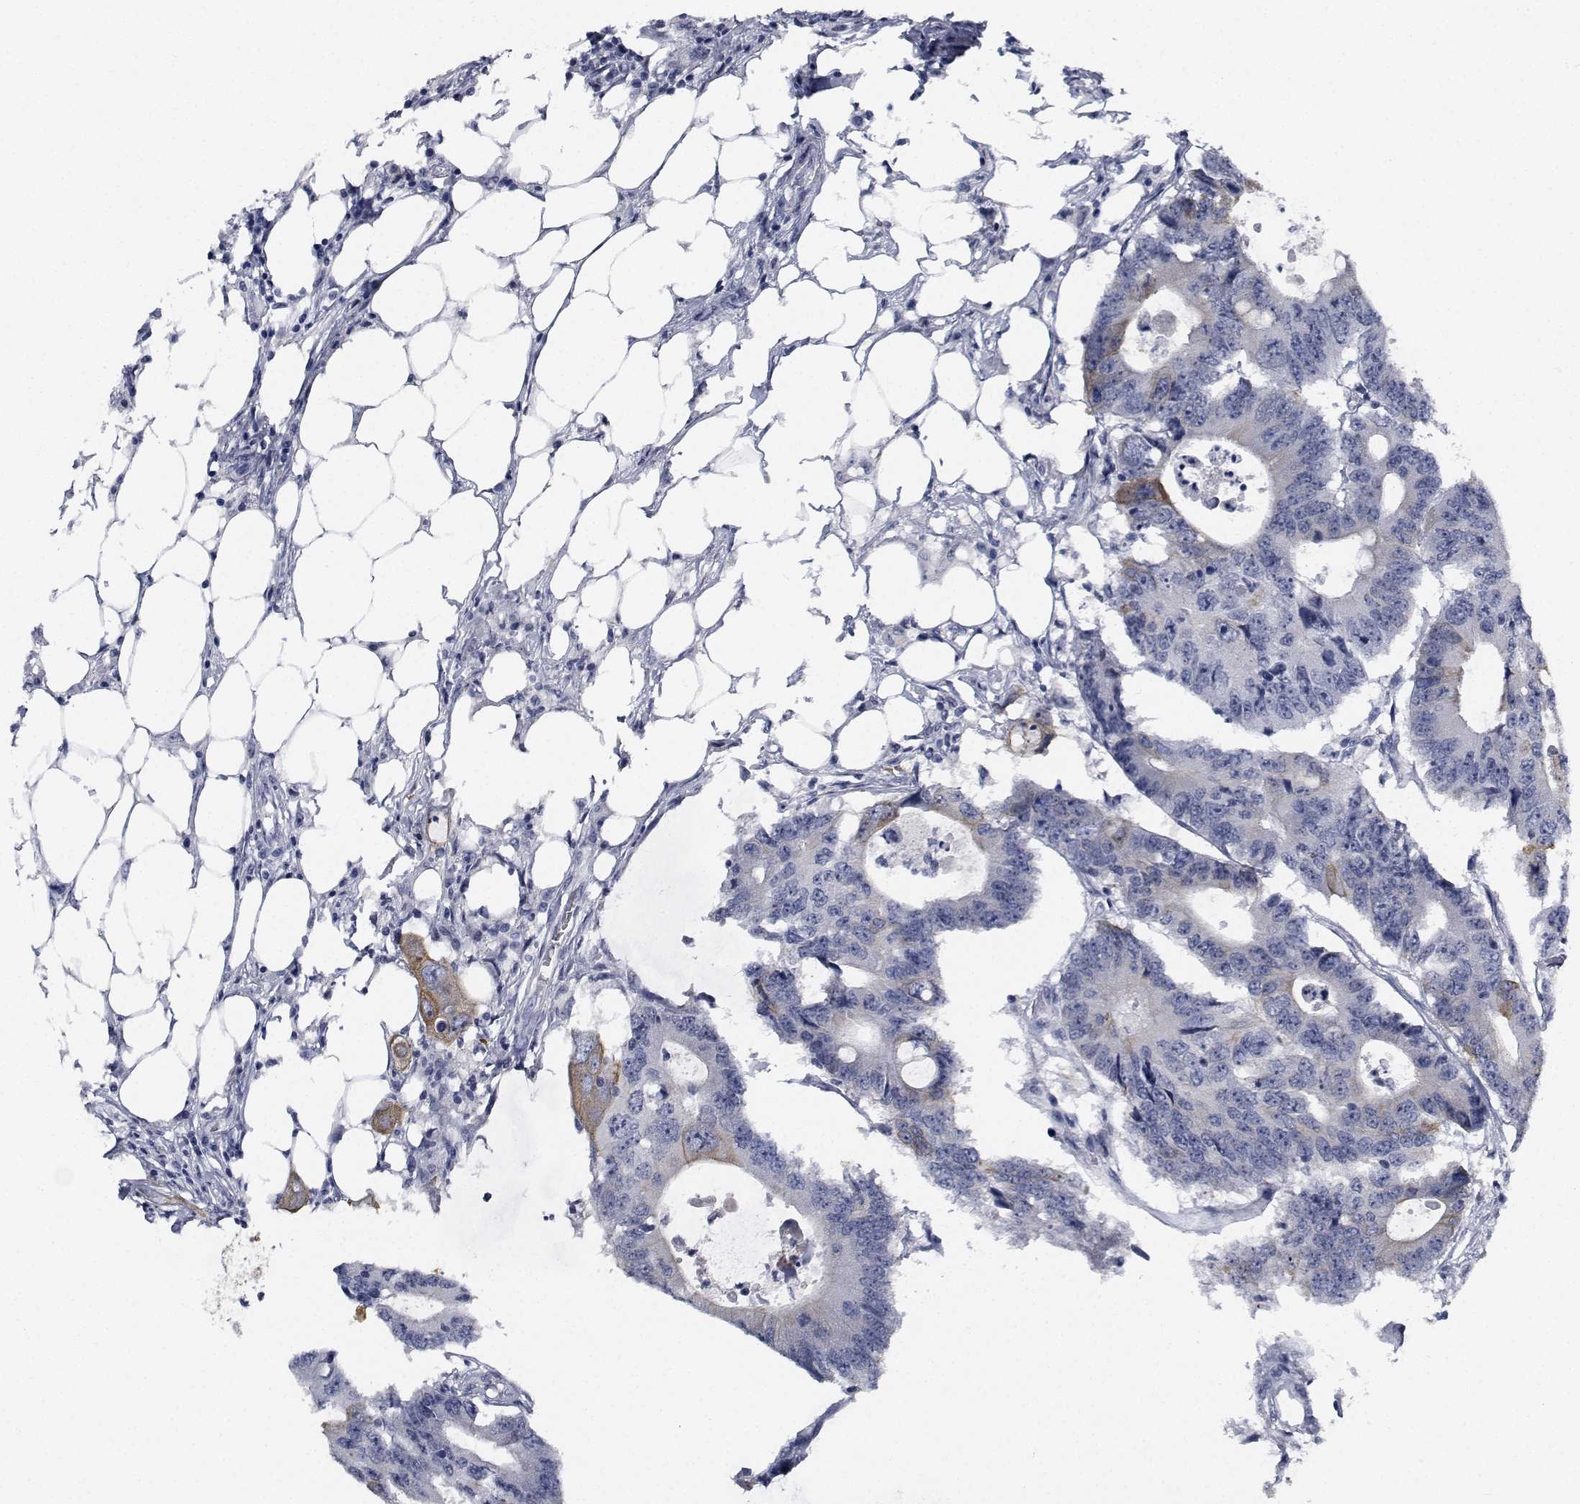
{"staining": {"intensity": "moderate", "quantity": "<25%", "location": "cytoplasmic/membranous"}, "tissue": "colorectal cancer", "cell_type": "Tumor cells", "image_type": "cancer", "snomed": [{"axis": "morphology", "description": "Adenocarcinoma, NOS"}, {"axis": "topography", "description": "Colon"}], "caption": "A brown stain highlights moderate cytoplasmic/membranous staining of a protein in adenocarcinoma (colorectal) tumor cells.", "gene": "NVL", "patient": {"sex": "male", "age": 71}}